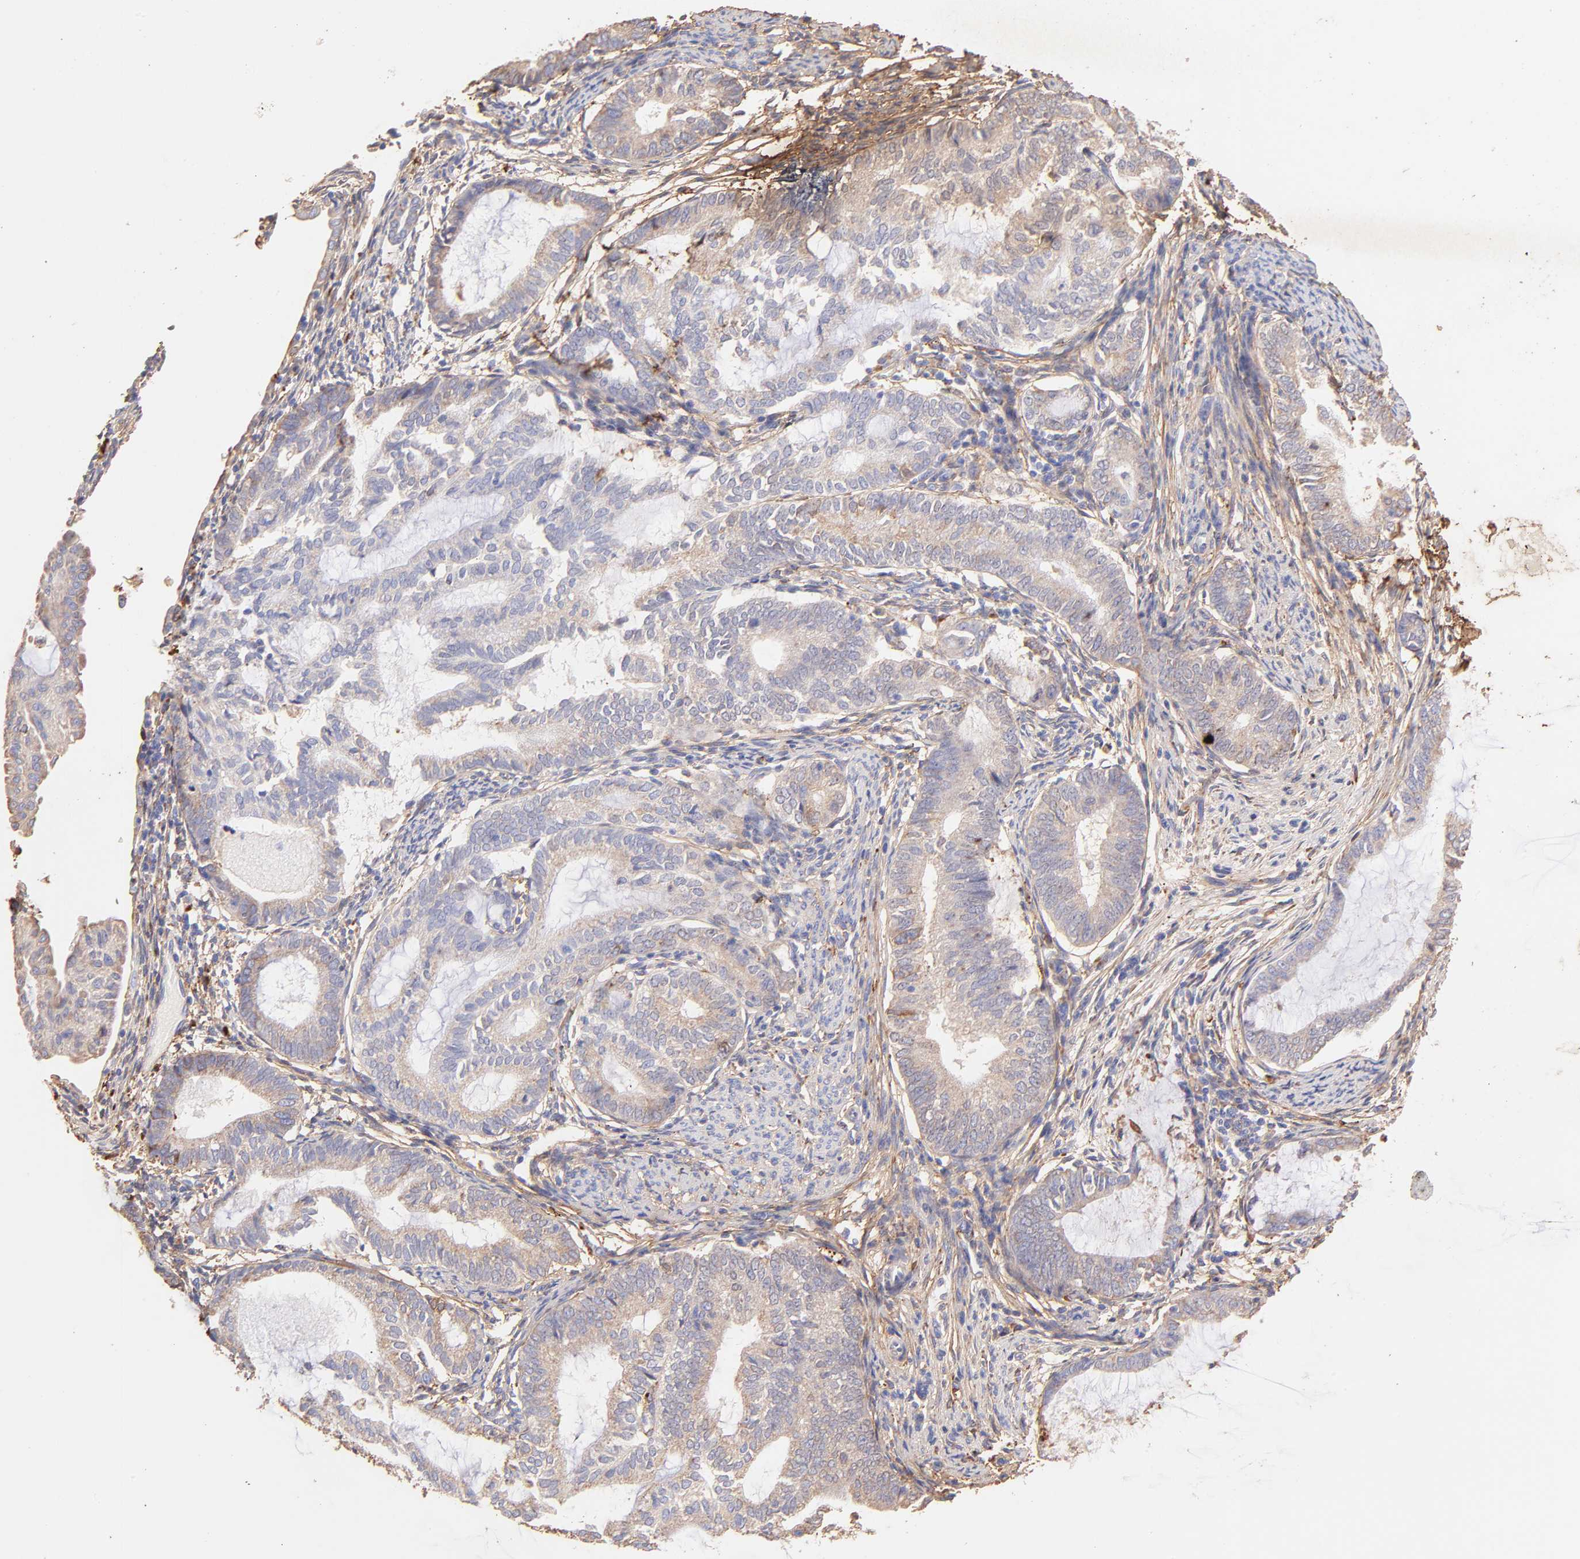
{"staining": {"intensity": "moderate", "quantity": "25%-75%", "location": "cytoplasmic/membranous"}, "tissue": "endometrial cancer", "cell_type": "Tumor cells", "image_type": "cancer", "snomed": [{"axis": "morphology", "description": "Adenocarcinoma, NOS"}, {"axis": "topography", "description": "Endometrium"}], "caption": "A brown stain shows moderate cytoplasmic/membranous staining of a protein in human adenocarcinoma (endometrial) tumor cells.", "gene": "BGN", "patient": {"sex": "female", "age": 63}}